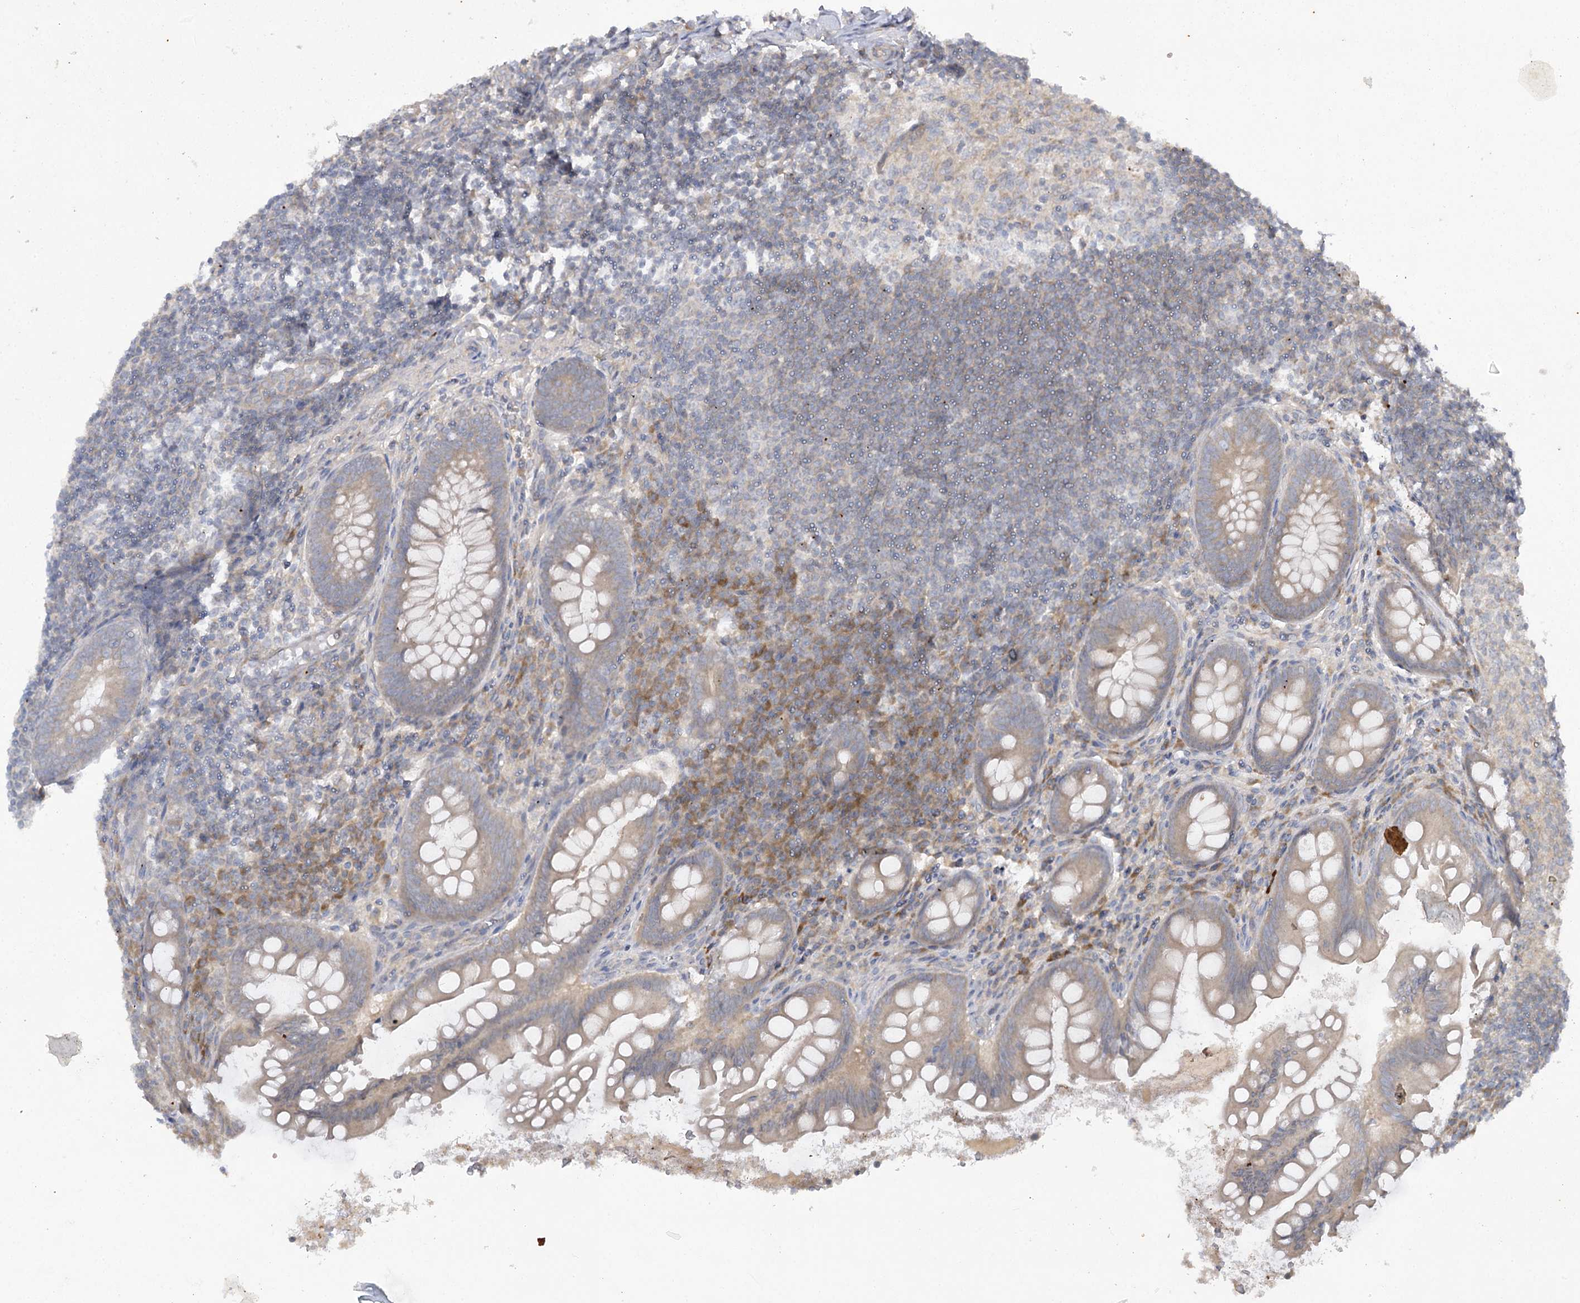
{"staining": {"intensity": "weak", "quantity": "25%-75%", "location": "cytoplasmic/membranous"}, "tissue": "appendix", "cell_type": "Glandular cells", "image_type": "normal", "snomed": [{"axis": "morphology", "description": "Normal tissue, NOS"}, {"axis": "topography", "description": "Appendix"}], "caption": "A micrograph of human appendix stained for a protein exhibits weak cytoplasmic/membranous brown staining in glandular cells.", "gene": "TRAF3IP1", "patient": {"sex": "female", "age": 33}}